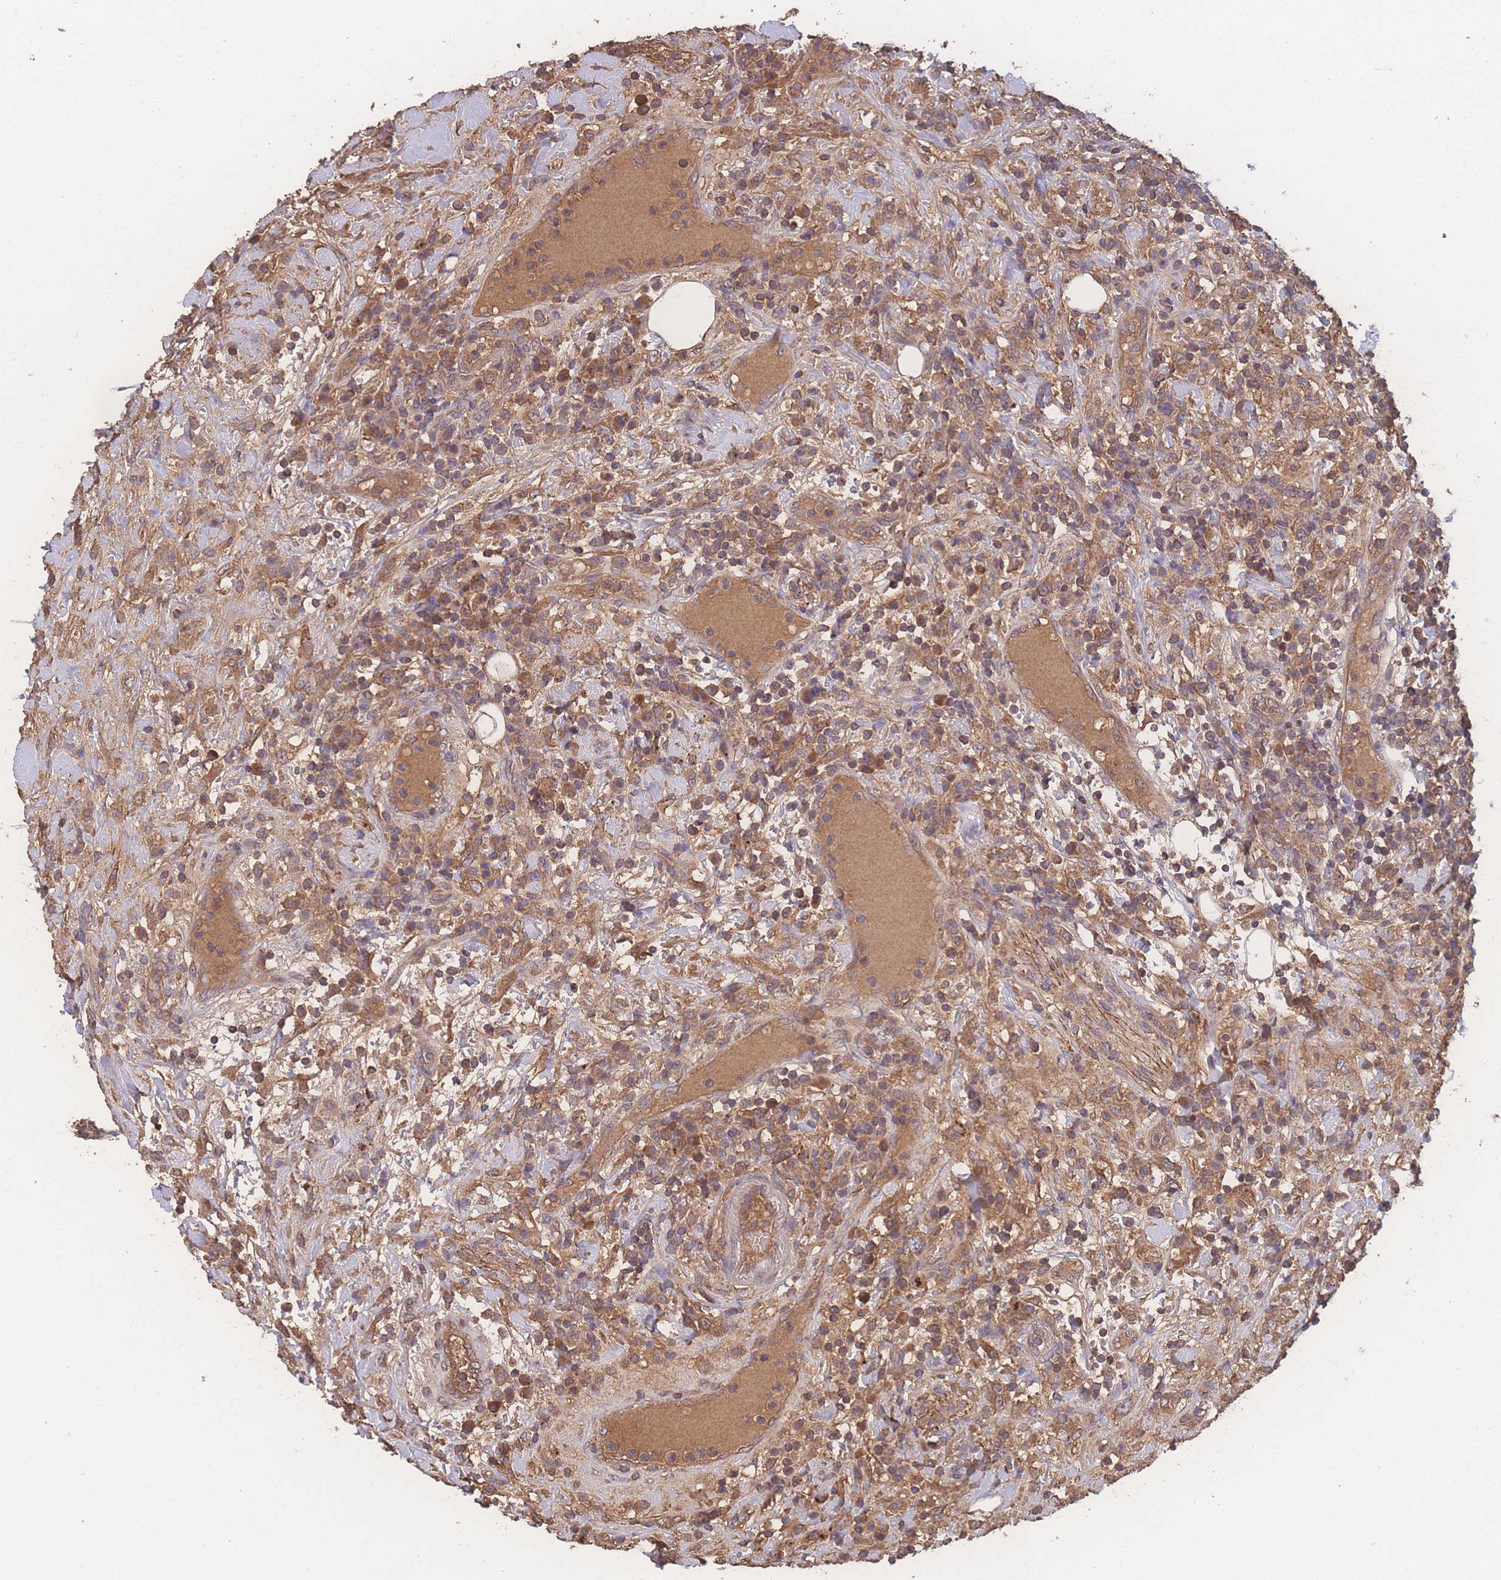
{"staining": {"intensity": "moderate", "quantity": ">75%", "location": "cytoplasmic/membranous"}, "tissue": "lymphoma", "cell_type": "Tumor cells", "image_type": "cancer", "snomed": [{"axis": "morphology", "description": "Malignant lymphoma, non-Hodgkin's type, High grade"}, {"axis": "topography", "description": "Colon"}], "caption": "Protein expression analysis of malignant lymphoma, non-Hodgkin's type (high-grade) displays moderate cytoplasmic/membranous staining in about >75% of tumor cells. The staining was performed using DAB (3,3'-diaminobenzidine), with brown indicating positive protein expression. Nuclei are stained blue with hematoxylin.", "gene": "ATXN10", "patient": {"sex": "female", "age": 53}}